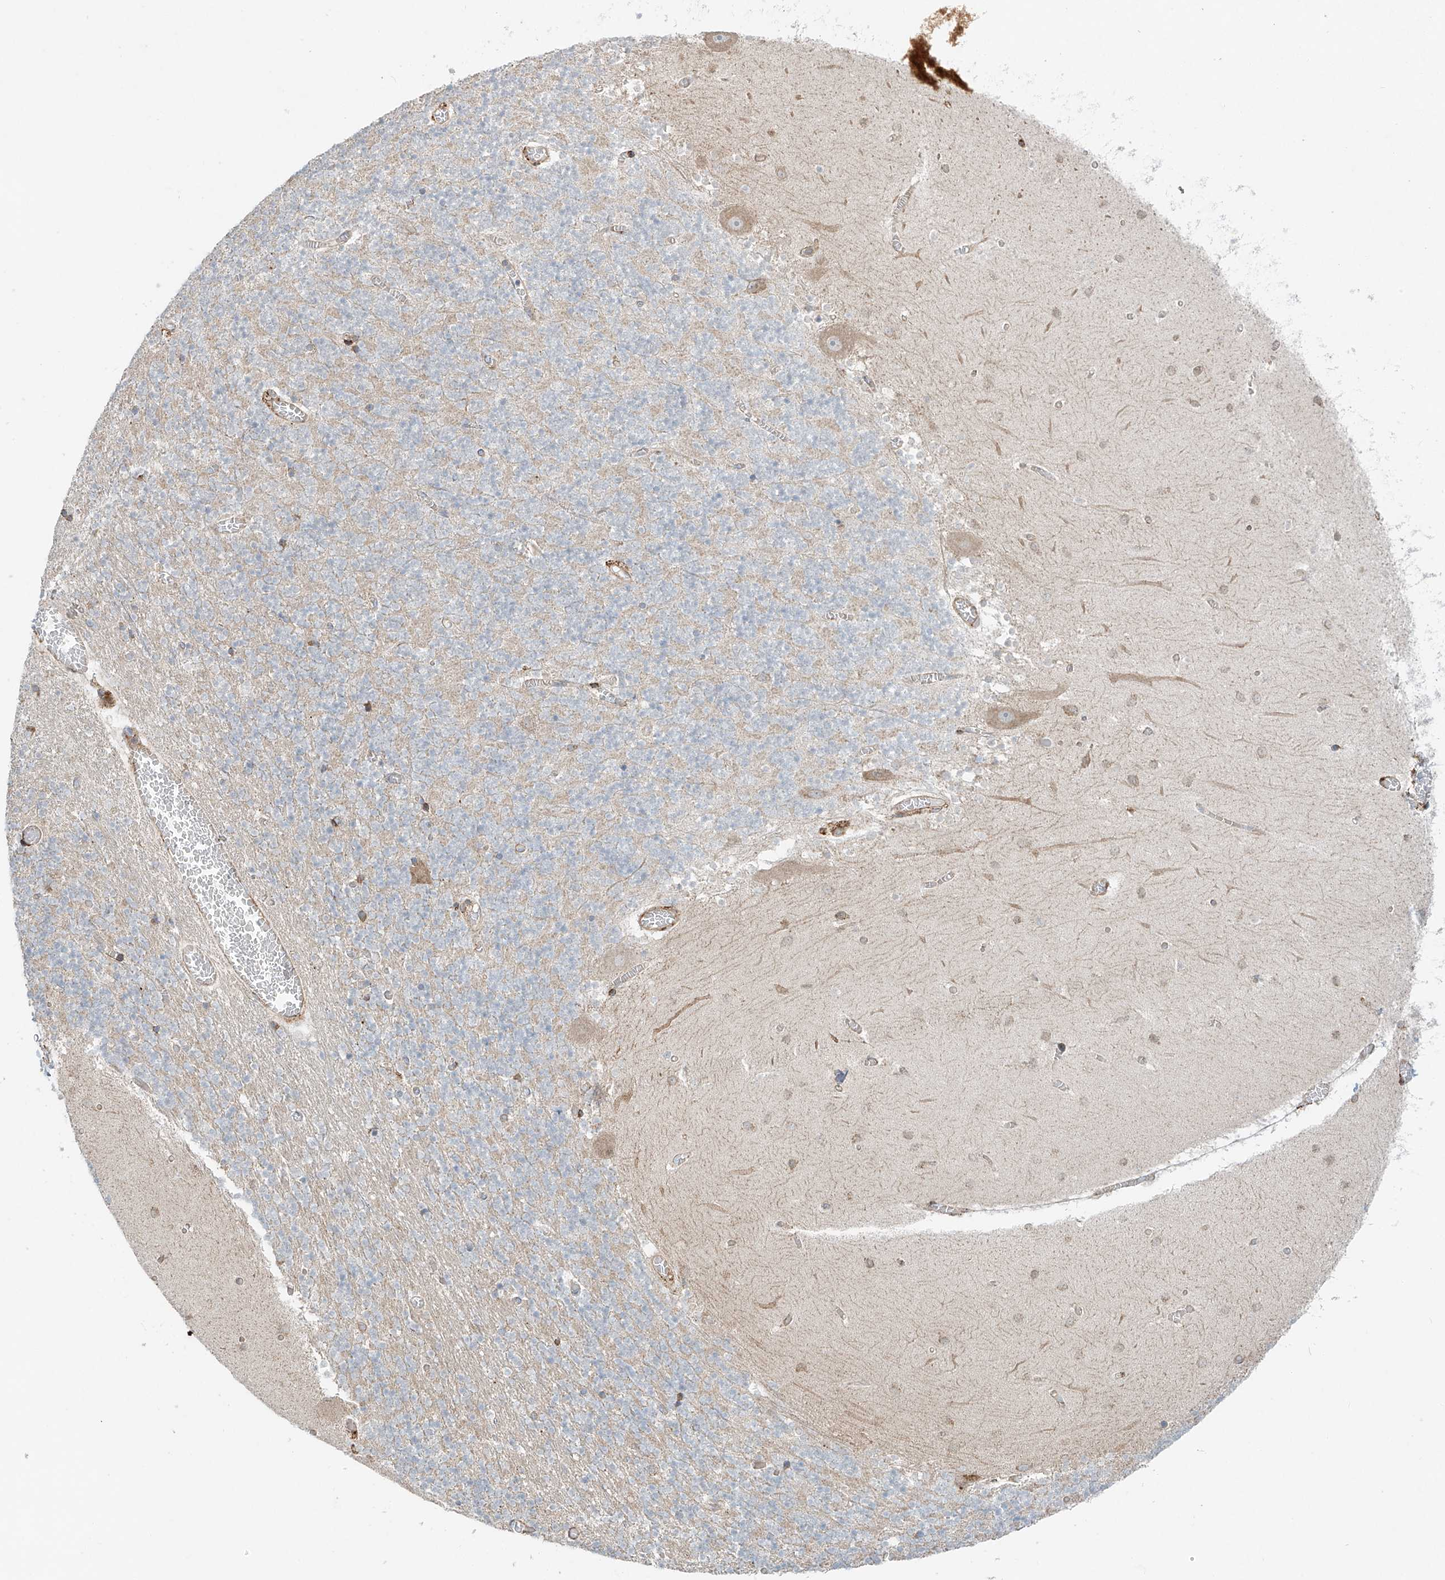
{"staining": {"intensity": "negative", "quantity": "none", "location": "none"}, "tissue": "cerebellum", "cell_type": "Cells in granular layer", "image_type": "normal", "snomed": [{"axis": "morphology", "description": "Normal tissue, NOS"}, {"axis": "topography", "description": "Cerebellum"}], "caption": "Human cerebellum stained for a protein using IHC shows no positivity in cells in granular layer.", "gene": "EIPR1", "patient": {"sex": "female", "age": 28}}